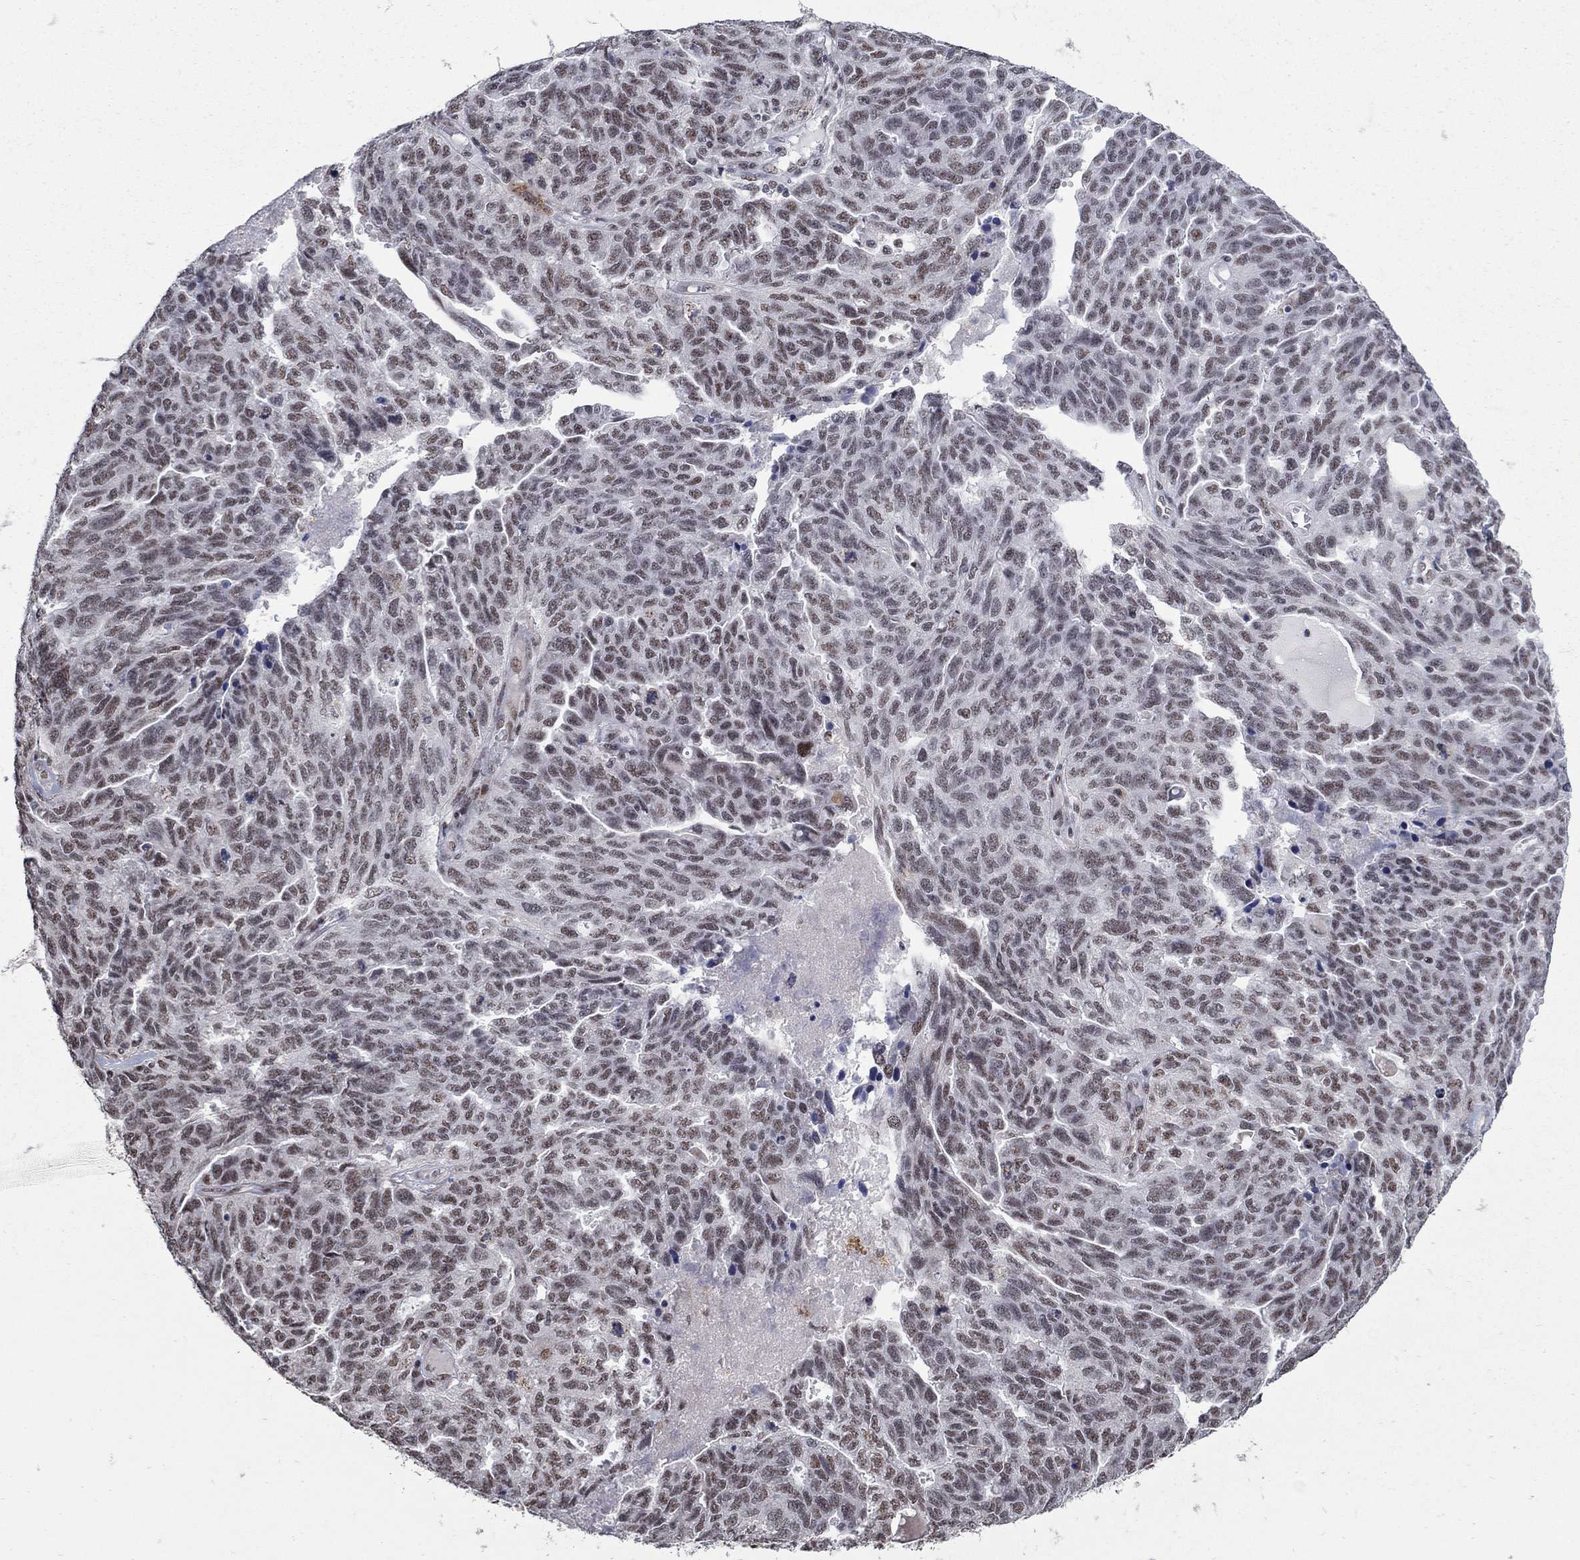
{"staining": {"intensity": "moderate", "quantity": "25%-75%", "location": "nuclear"}, "tissue": "ovarian cancer", "cell_type": "Tumor cells", "image_type": "cancer", "snomed": [{"axis": "morphology", "description": "Cystadenocarcinoma, serous, NOS"}, {"axis": "topography", "description": "Ovary"}], "caption": "The immunohistochemical stain shows moderate nuclear expression in tumor cells of ovarian cancer tissue.", "gene": "PNISR", "patient": {"sex": "female", "age": 71}}